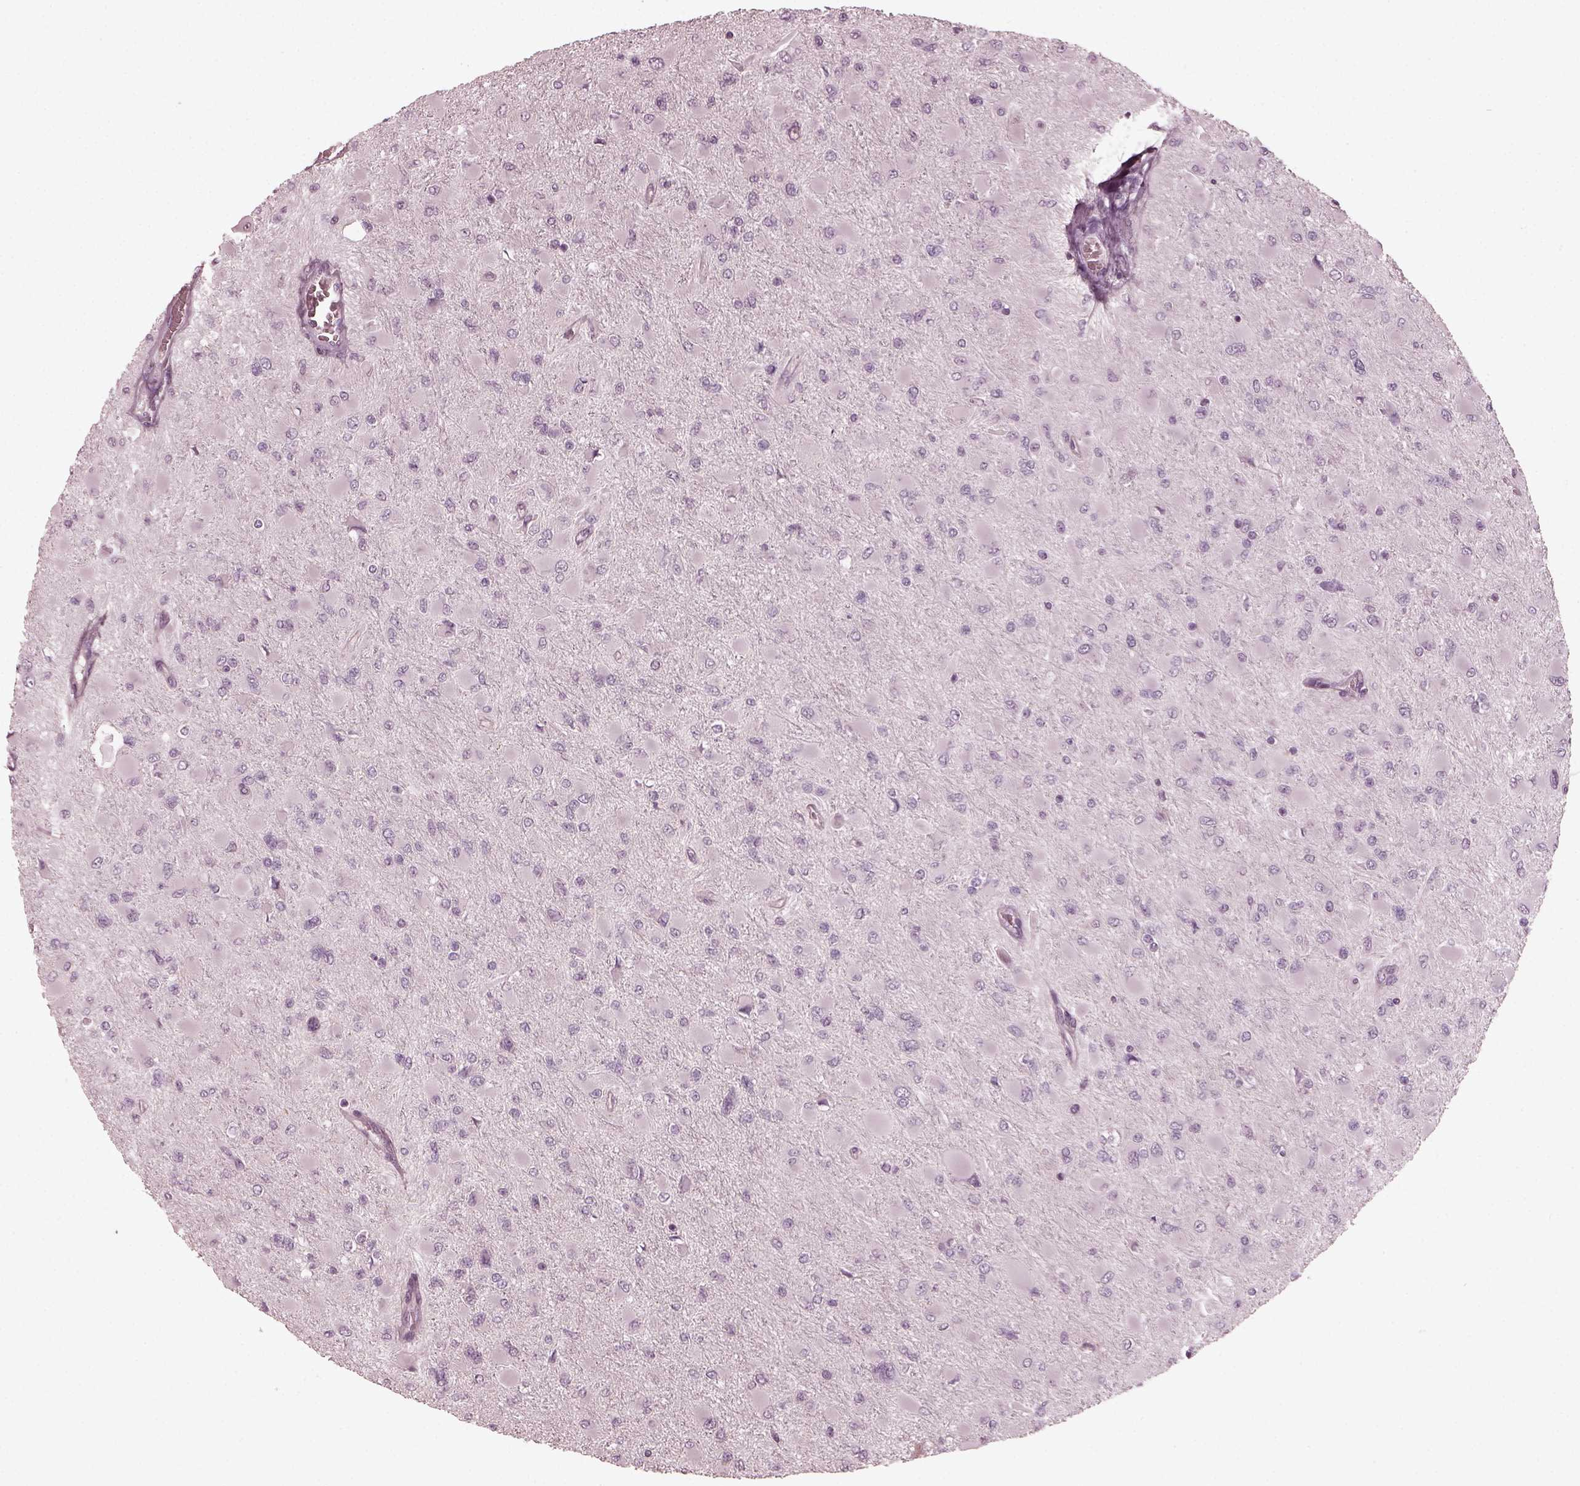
{"staining": {"intensity": "negative", "quantity": "none", "location": "none"}, "tissue": "glioma", "cell_type": "Tumor cells", "image_type": "cancer", "snomed": [{"axis": "morphology", "description": "Glioma, malignant, High grade"}, {"axis": "topography", "description": "Cerebral cortex"}], "caption": "Human glioma stained for a protein using immunohistochemistry exhibits no positivity in tumor cells.", "gene": "CHIT1", "patient": {"sex": "female", "age": 36}}